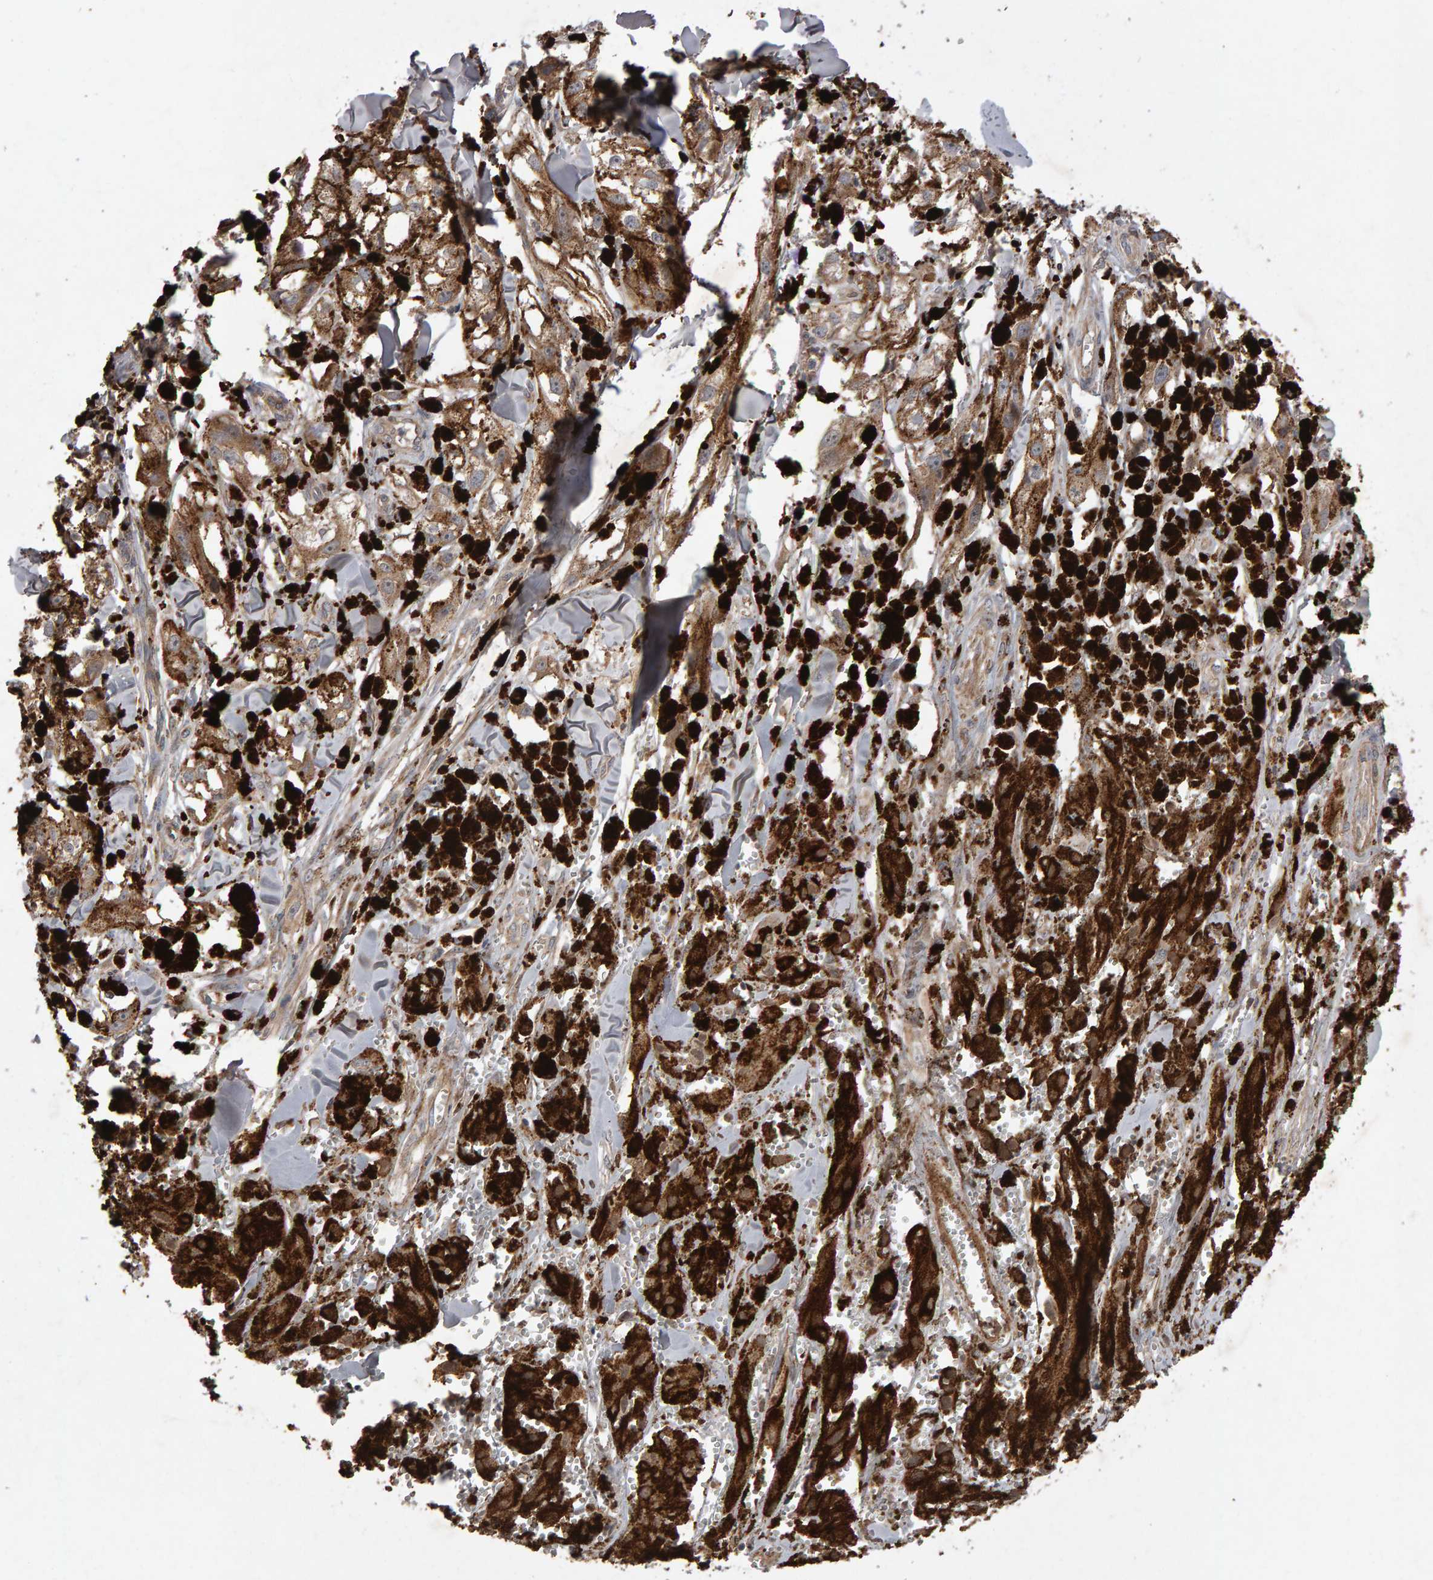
{"staining": {"intensity": "moderate", "quantity": ">75%", "location": "cytoplasmic/membranous"}, "tissue": "melanoma", "cell_type": "Tumor cells", "image_type": "cancer", "snomed": [{"axis": "morphology", "description": "Malignant melanoma, NOS"}, {"axis": "topography", "description": "Skin"}], "caption": "Immunohistochemical staining of human melanoma demonstrates medium levels of moderate cytoplasmic/membranous expression in approximately >75% of tumor cells. (Stains: DAB in brown, nuclei in blue, Microscopy: brightfield microscopy at high magnification).", "gene": "PGS1", "patient": {"sex": "male", "age": 88}}